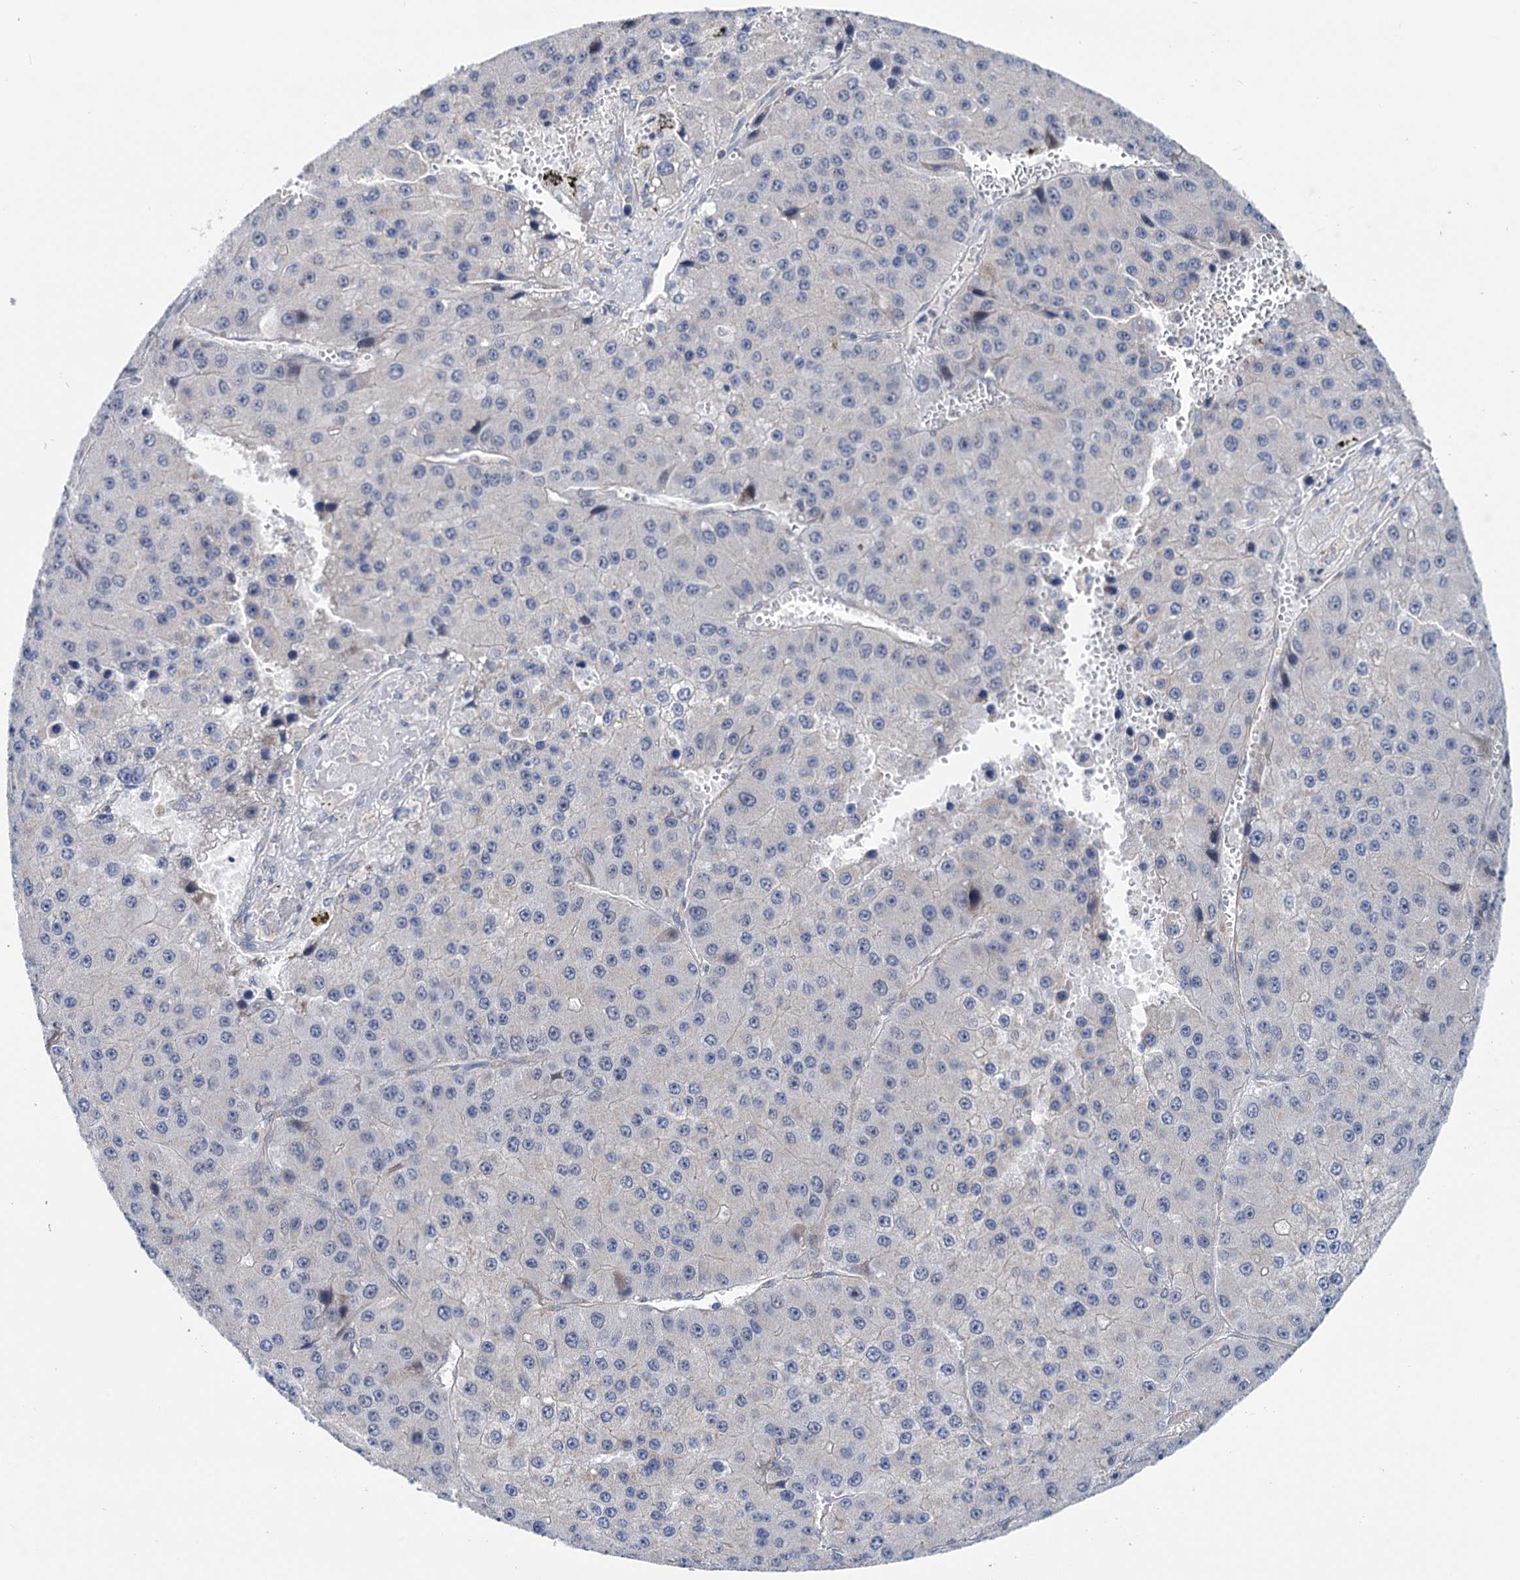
{"staining": {"intensity": "negative", "quantity": "none", "location": "none"}, "tissue": "liver cancer", "cell_type": "Tumor cells", "image_type": "cancer", "snomed": [{"axis": "morphology", "description": "Carcinoma, Hepatocellular, NOS"}, {"axis": "topography", "description": "Liver"}], "caption": "An immunohistochemistry (IHC) histopathology image of liver cancer (hepatocellular carcinoma) is shown. There is no staining in tumor cells of liver cancer (hepatocellular carcinoma).", "gene": "SUCLA2", "patient": {"sex": "female", "age": 73}}